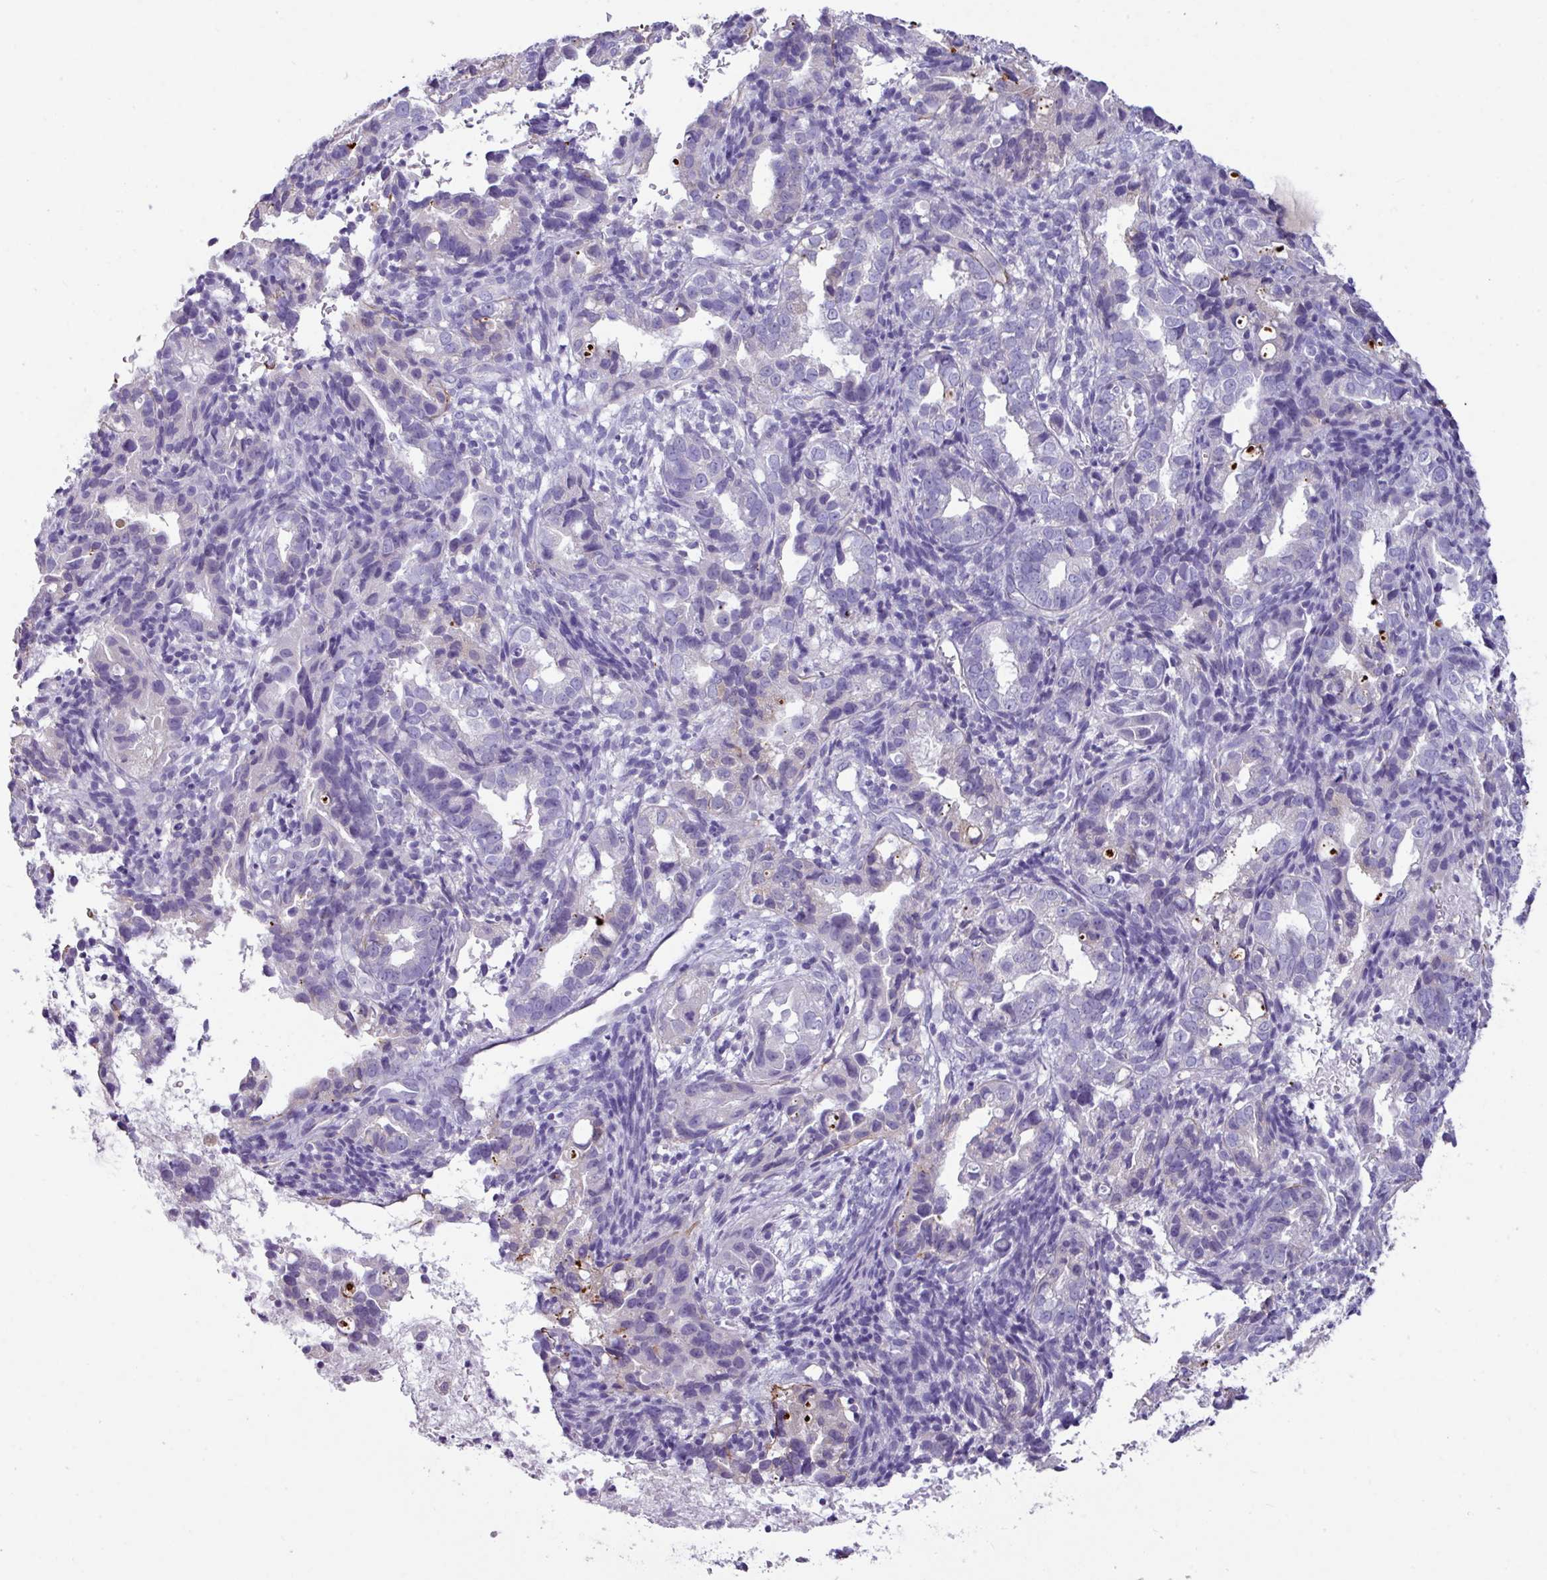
{"staining": {"intensity": "negative", "quantity": "none", "location": "none"}, "tissue": "endometrial cancer", "cell_type": "Tumor cells", "image_type": "cancer", "snomed": [{"axis": "morphology", "description": "Adenocarcinoma, NOS"}, {"axis": "topography", "description": "Endometrium"}], "caption": "Tumor cells show no significant positivity in endometrial cancer (adenocarcinoma).", "gene": "ZNF524", "patient": {"sex": "female", "age": 57}}